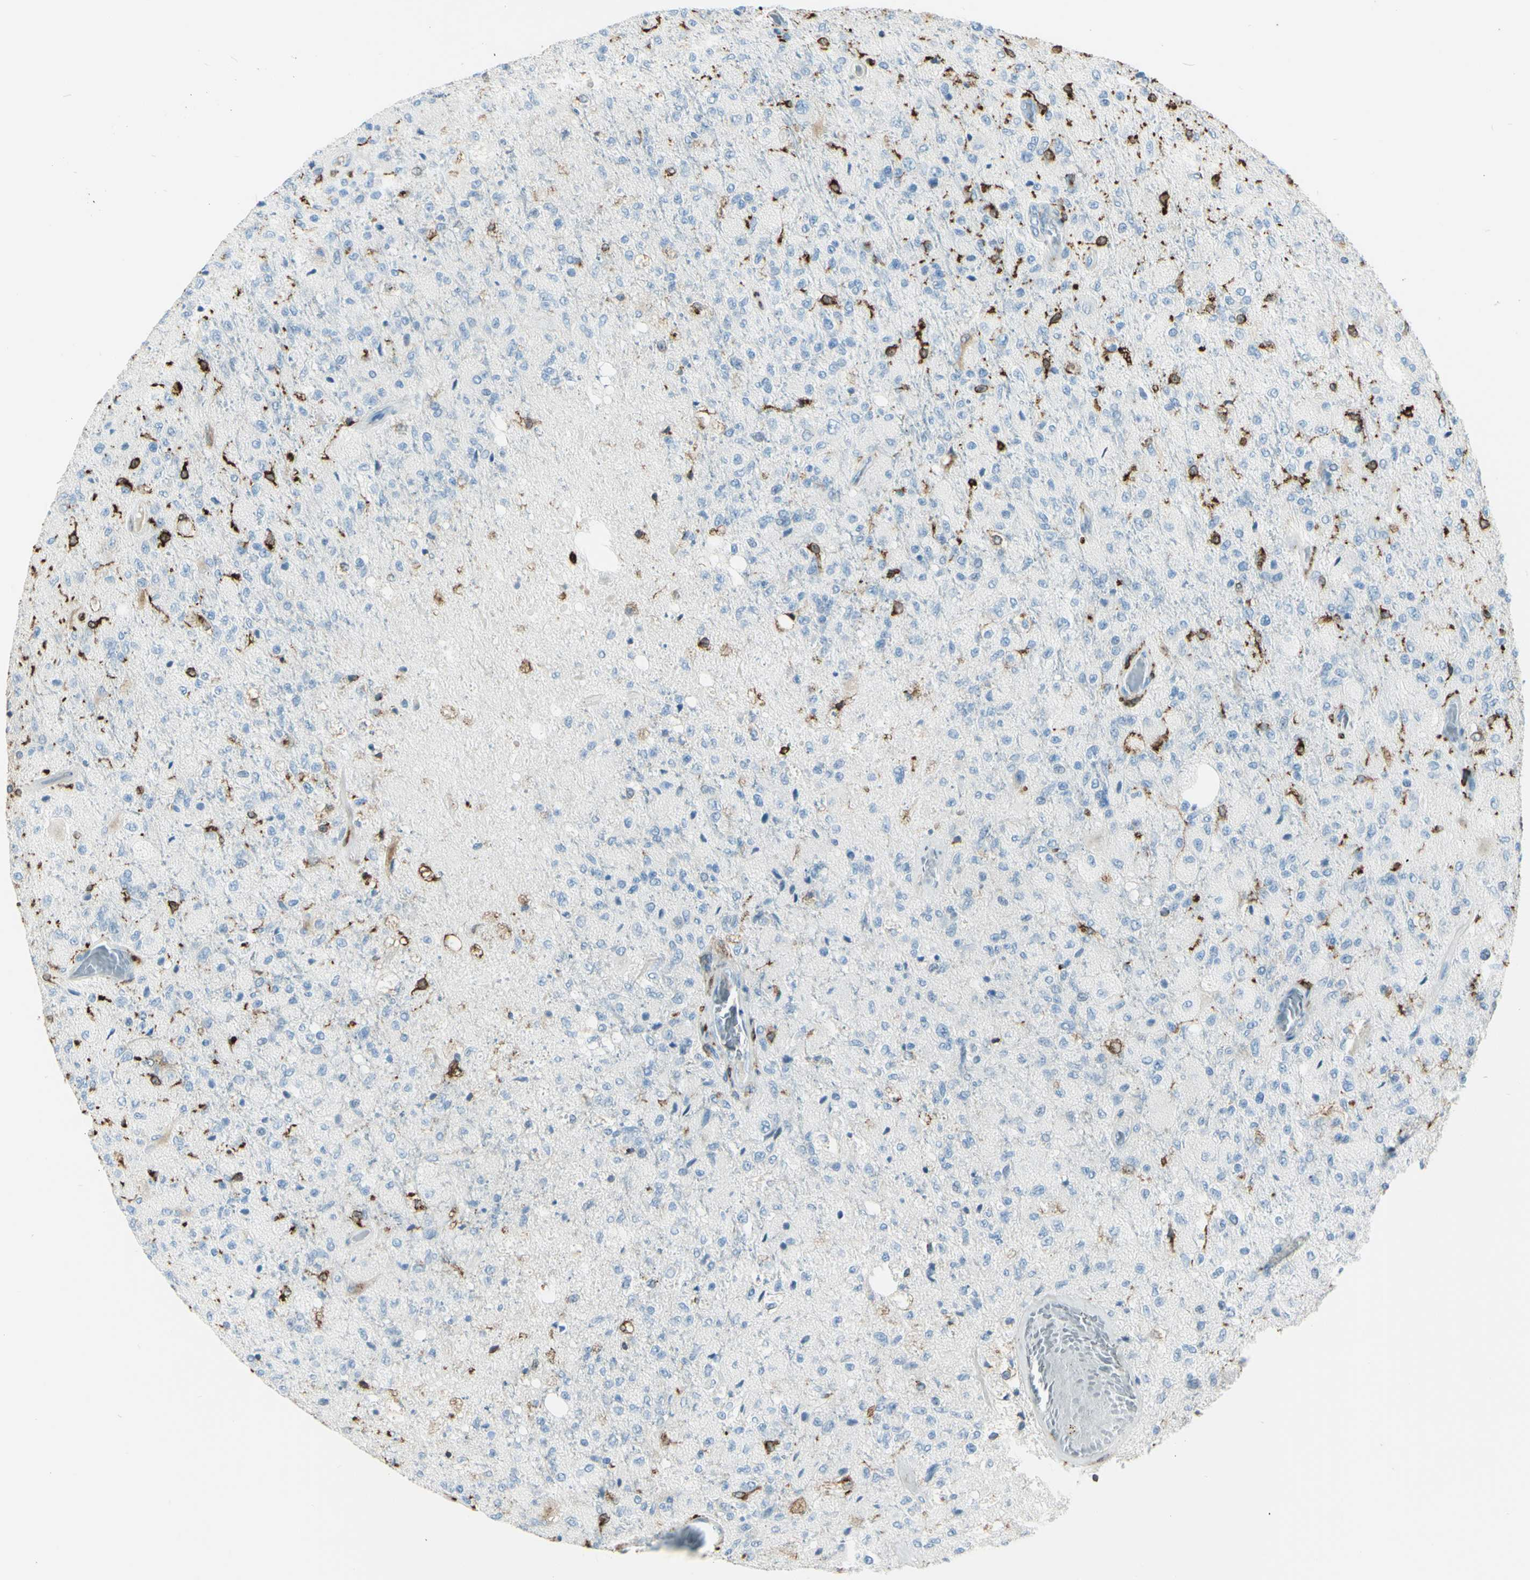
{"staining": {"intensity": "negative", "quantity": "none", "location": "none"}, "tissue": "glioma", "cell_type": "Tumor cells", "image_type": "cancer", "snomed": [{"axis": "morphology", "description": "Normal tissue, NOS"}, {"axis": "morphology", "description": "Glioma, malignant, High grade"}, {"axis": "topography", "description": "Cerebral cortex"}], "caption": "Tumor cells are negative for protein expression in human glioma.", "gene": "CD74", "patient": {"sex": "male", "age": 77}}